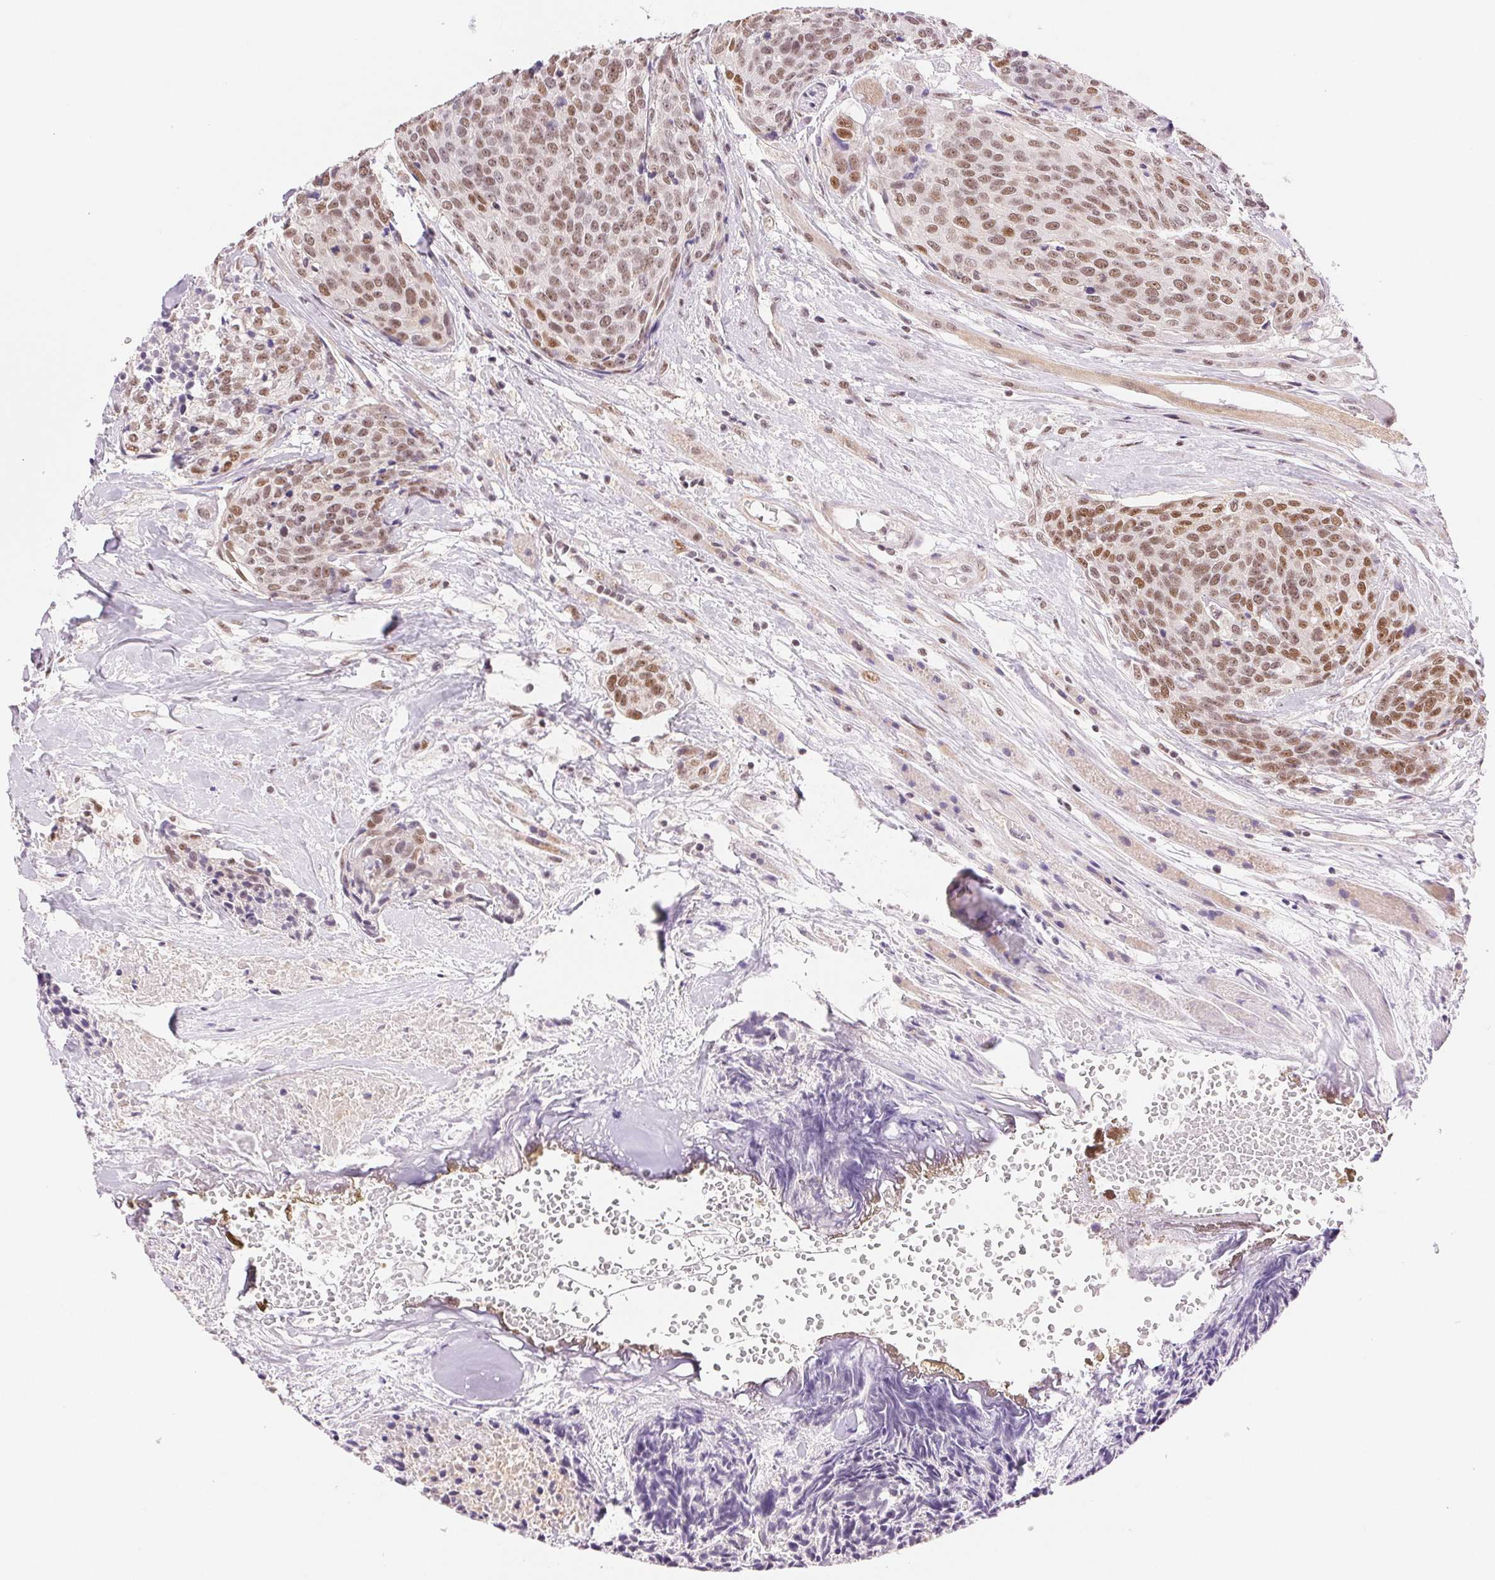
{"staining": {"intensity": "moderate", "quantity": ">75%", "location": "nuclear"}, "tissue": "head and neck cancer", "cell_type": "Tumor cells", "image_type": "cancer", "snomed": [{"axis": "morphology", "description": "Squamous cell carcinoma, NOS"}, {"axis": "topography", "description": "Oral tissue"}, {"axis": "topography", "description": "Head-Neck"}], "caption": "This histopathology image displays immunohistochemistry (IHC) staining of head and neck cancer (squamous cell carcinoma), with medium moderate nuclear expression in approximately >75% of tumor cells.", "gene": "RPRD1B", "patient": {"sex": "male", "age": 64}}